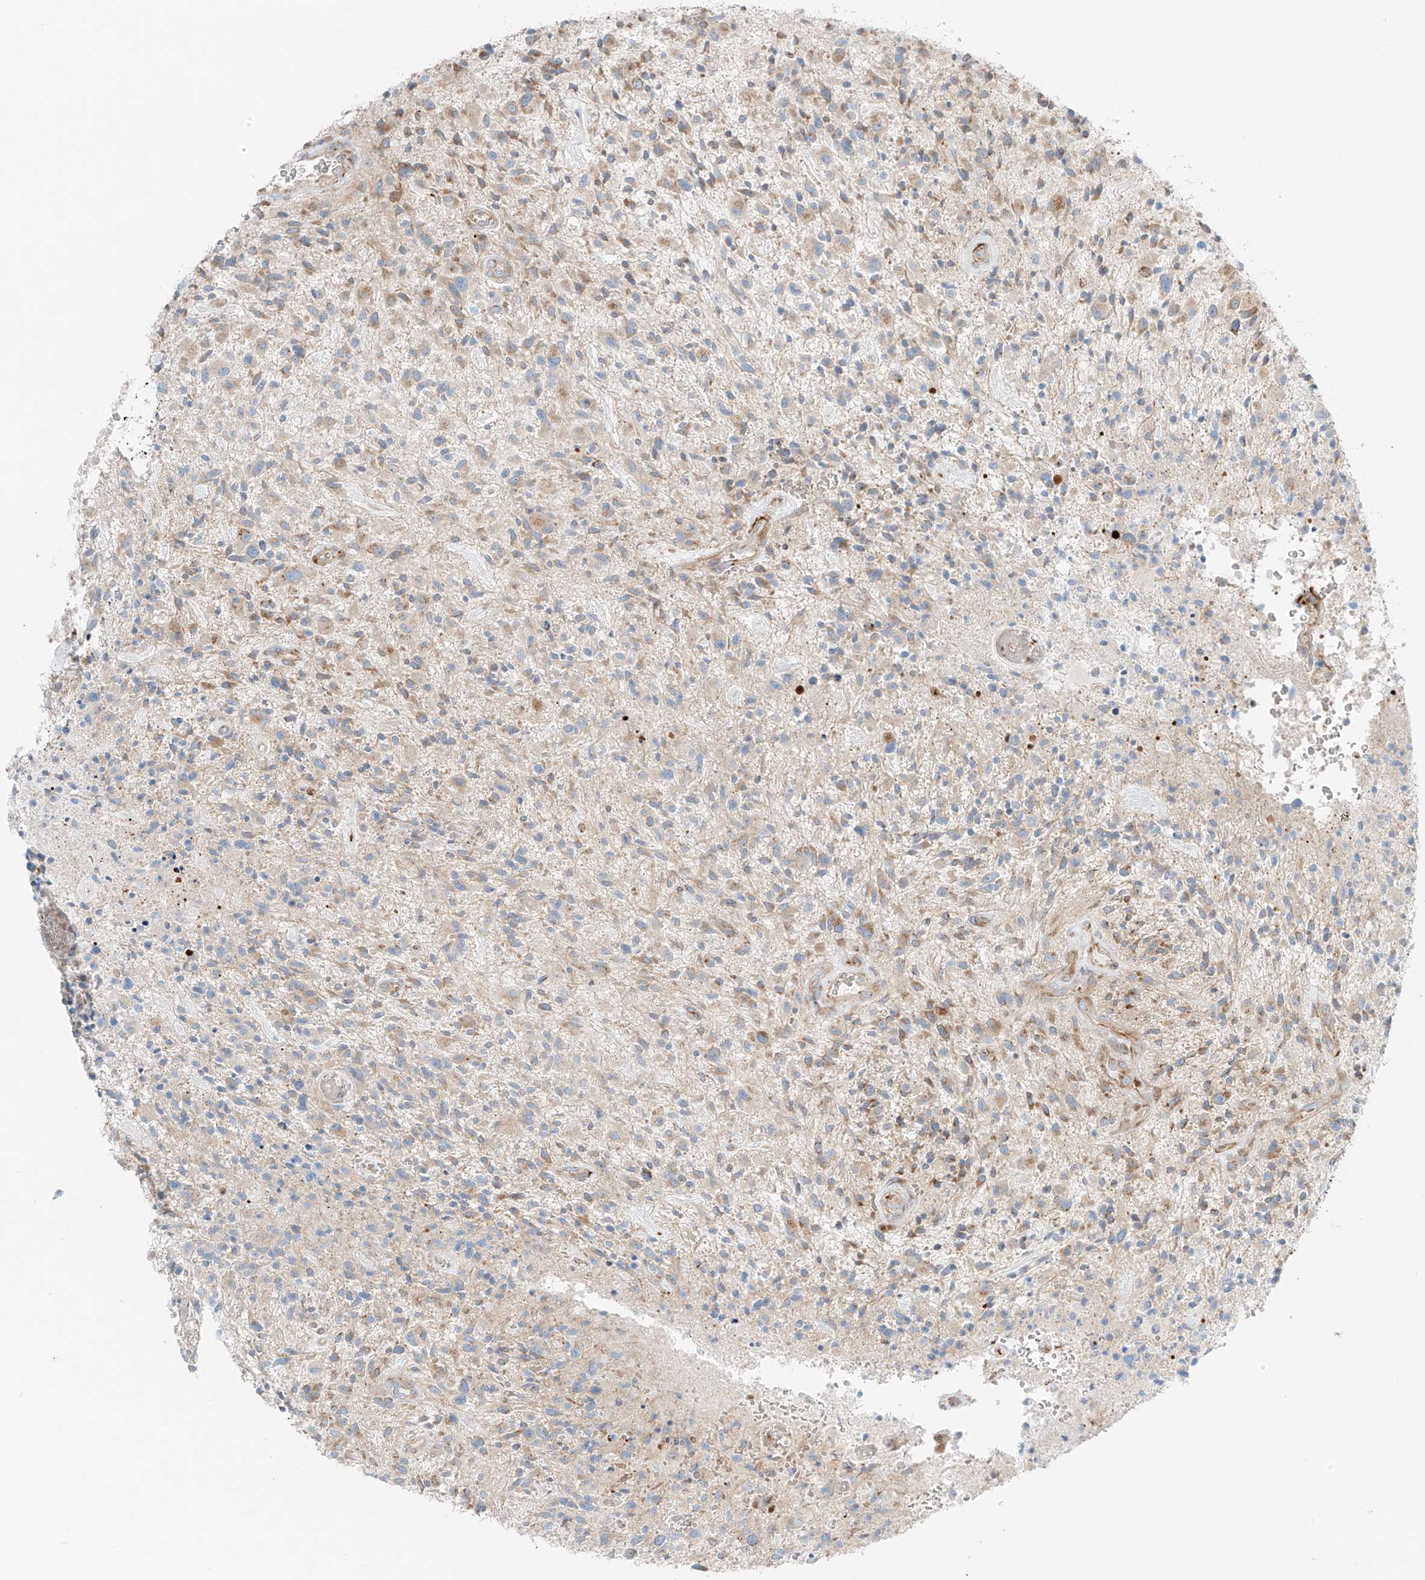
{"staining": {"intensity": "weak", "quantity": "<25%", "location": "cytoplasmic/membranous"}, "tissue": "glioma", "cell_type": "Tumor cells", "image_type": "cancer", "snomed": [{"axis": "morphology", "description": "Glioma, malignant, High grade"}, {"axis": "topography", "description": "Brain"}], "caption": "Immunohistochemical staining of glioma displays no significant positivity in tumor cells.", "gene": "EIPR1", "patient": {"sex": "male", "age": 47}}